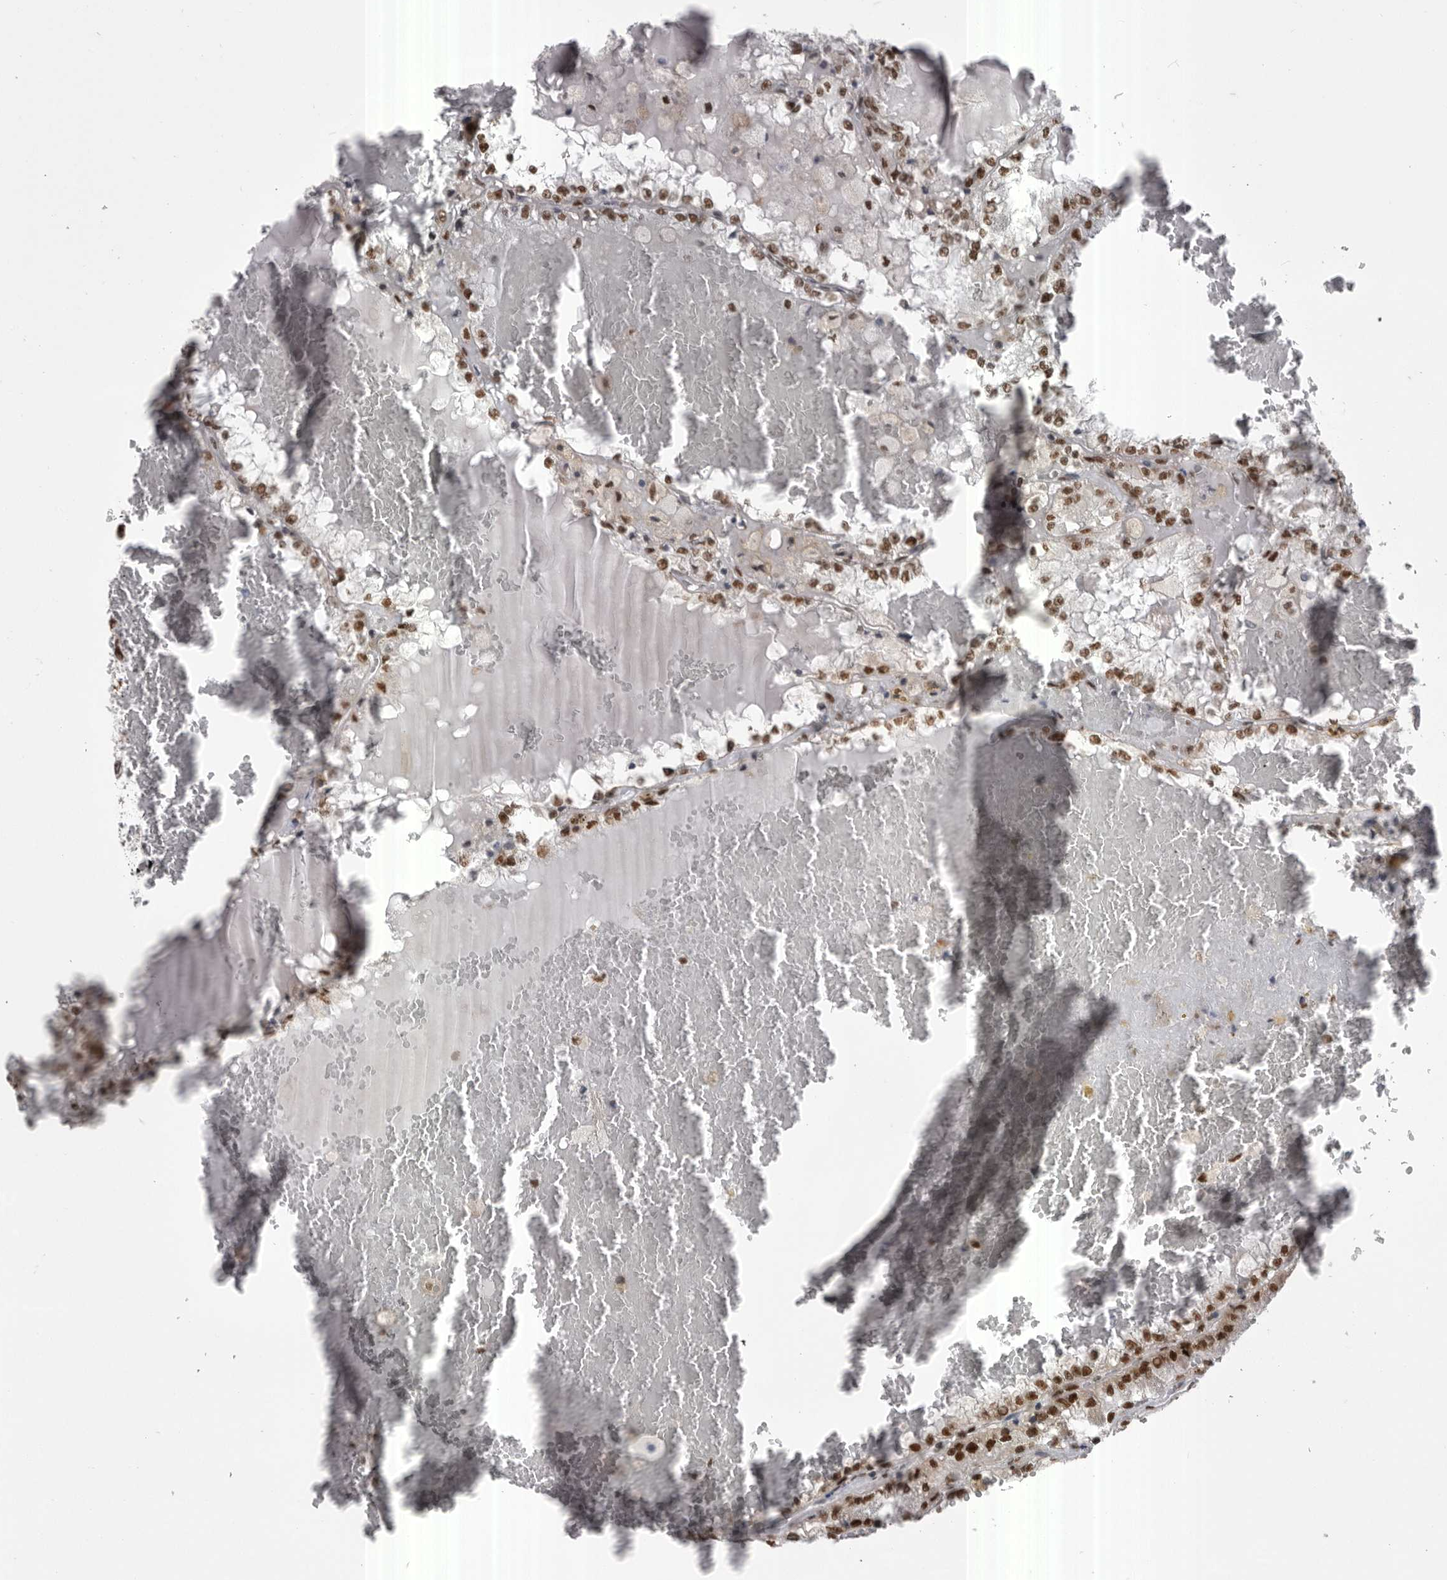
{"staining": {"intensity": "strong", "quantity": ">75%", "location": "nuclear"}, "tissue": "renal cancer", "cell_type": "Tumor cells", "image_type": "cancer", "snomed": [{"axis": "morphology", "description": "Adenocarcinoma, NOS"}, {"axis": "topography", "description": "Kidney"}], "caption": "Brown immunohistochemical staining in adenocarcinoma (renal) demonstrates strong nuclear positivity in about >75% of tumor cells.", "gene": "MEPCE", "patient": {"sex": "female", "age": 56}}